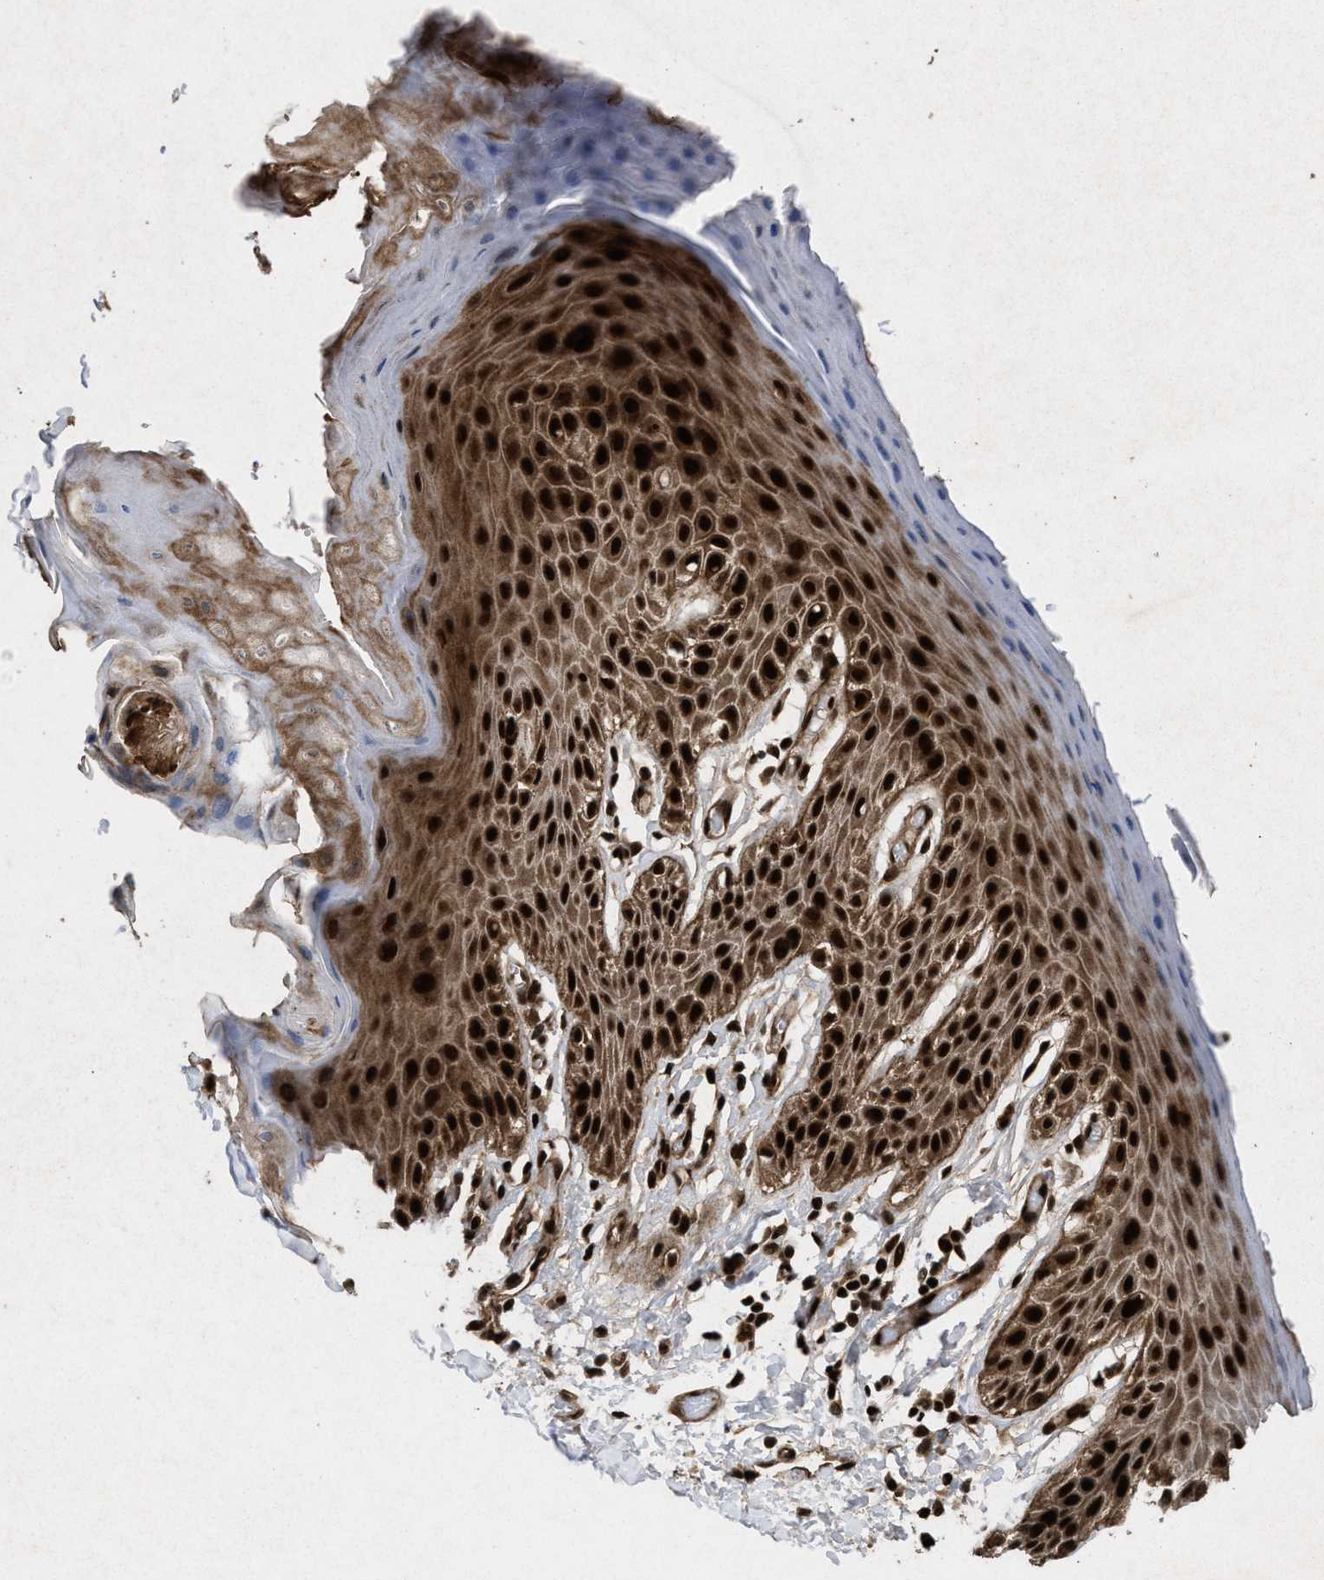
{"staining": {"intensity": "strong", "quantity": ">75%", "location": "cytoplasmic/membranous,nuclear"}, "tissue": "skin", "cell_type": "Epidermal cells", "image_type": "normal", "snomed": [{"axis": "morphology", "description": "Normal tissue, NOS"}, {"axis": "topography", "description": "Anal"}], "caption": "Benign skin was stained to show a protein in brown. There is high levels of strong cytoplasmic/membranous,nuclear expression in approximately >75% of epidermal cells. The protein is shown in brown color, while the nuclei are stained blue.", "gene": "WIZ", "patient": {"sex": "male", "age": 44}}